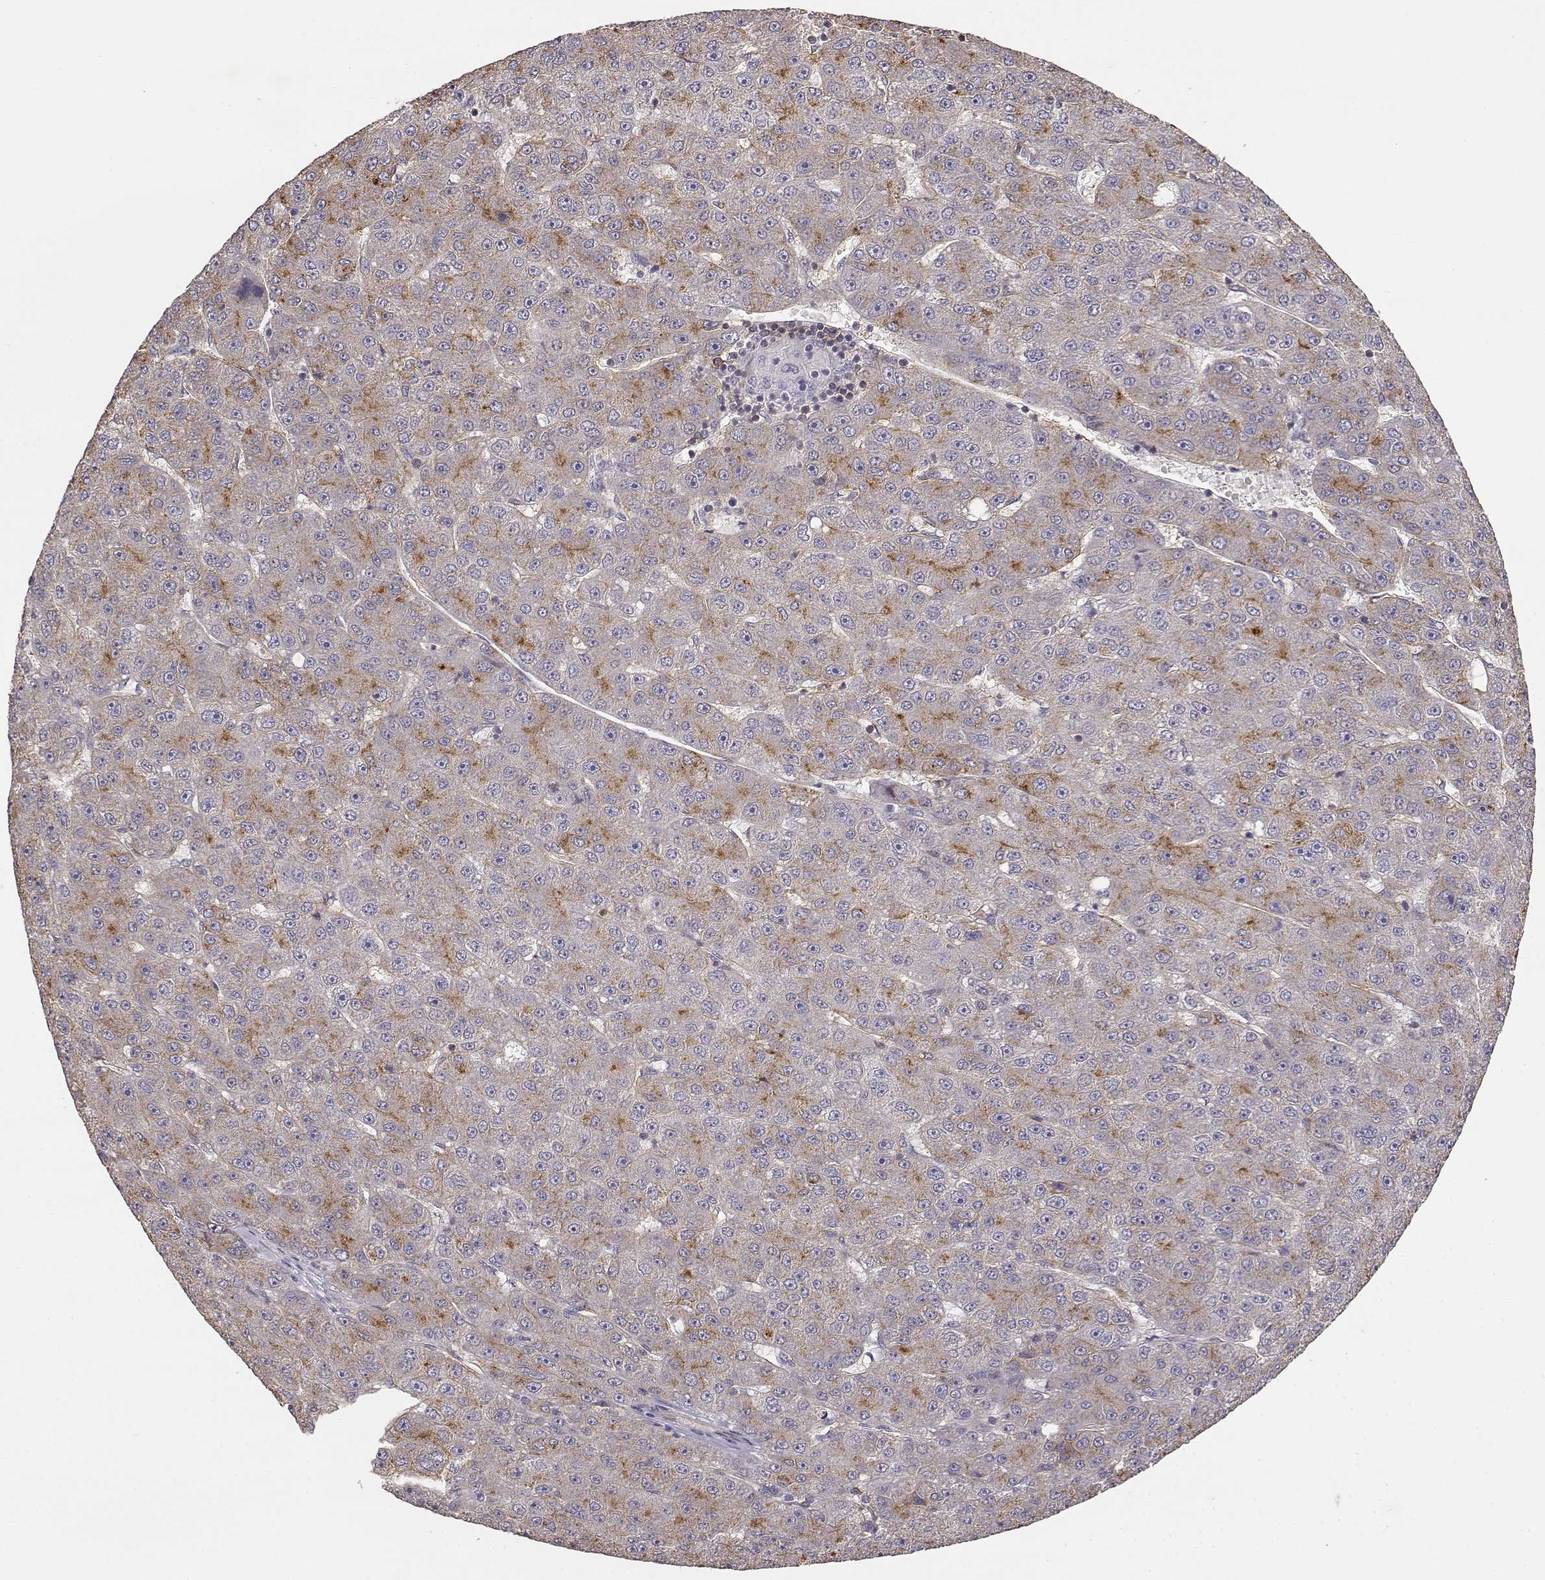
{"staining": {"intensity": "weak", "quantity": "<25%", "location": "cytoplasmic/membranous"}, "tissue": "liver cancer", "cell_type": "Tumor cells", "image_type": "cancer", "snomed": [{"axis": "morphology", "description": "Carcinoma, Hepatocellular, NOS"}, {"axis": "topography", "description": "Liver"}], "caption": "Tumor cells are negative for brown protein staining in liver hepatocellular carcinoma.", "gene": "IFITM1", "patient": {"sex": "male", "age": 67}}